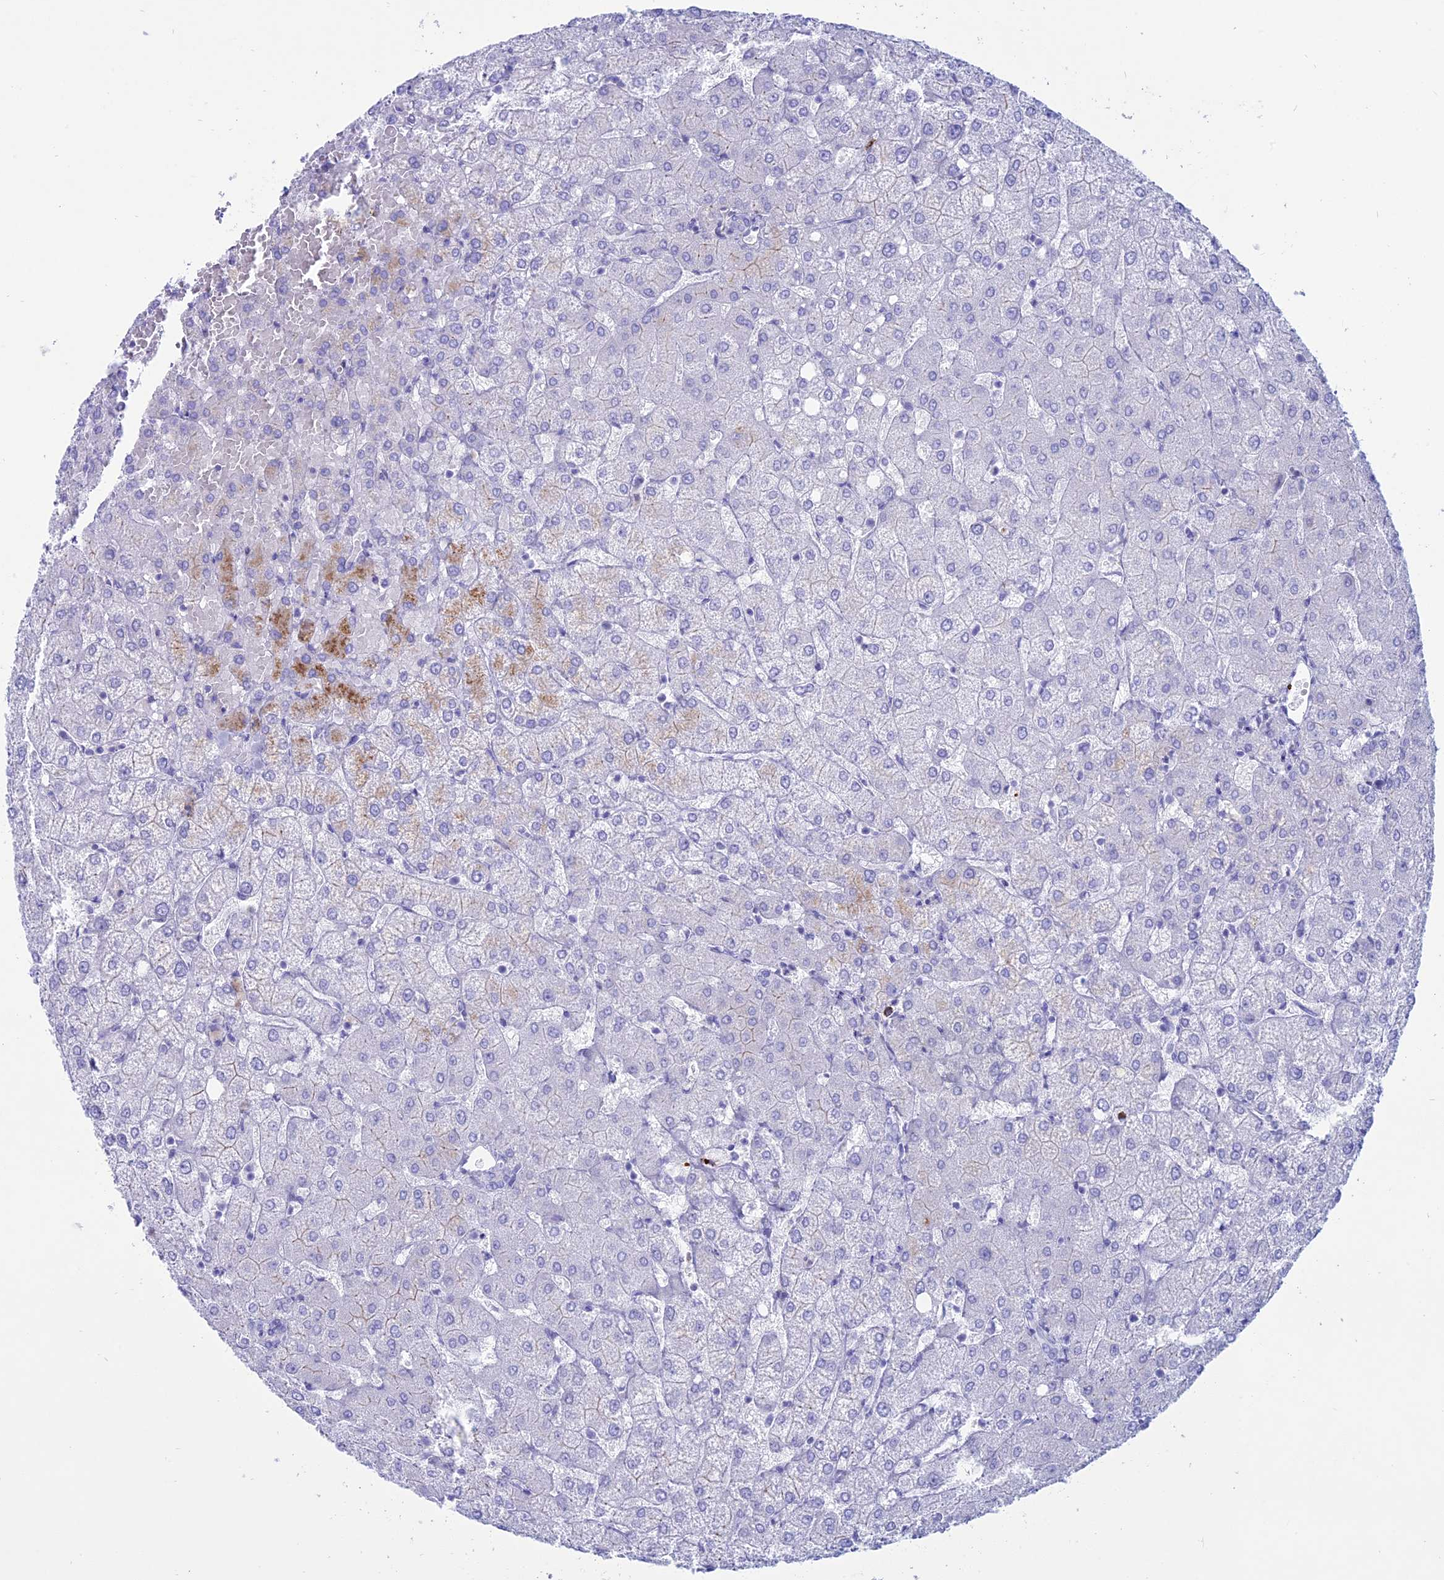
{"staining": {"intensity": "negative", "quantity": "none", "location": "none"}, "tissue": "liver", "cell_type": "Cholangiocytes", "image_type": "normal", "snomed": [{"axis": "morphology", "description": "Normal tissue, NOS"}, {"axis": "topography", "description": "Liver"}], "caption": "IHC histopathology image of unremarkable liver: human liver stained with DAB (3,3'-diaminobenzidine) shows no significant protein positivity in cholangiocytes. (DAB immunohistochemistry, high magnification).", "gene": "OR2AE1", "patient": {"sex": "female", "age": 54}}